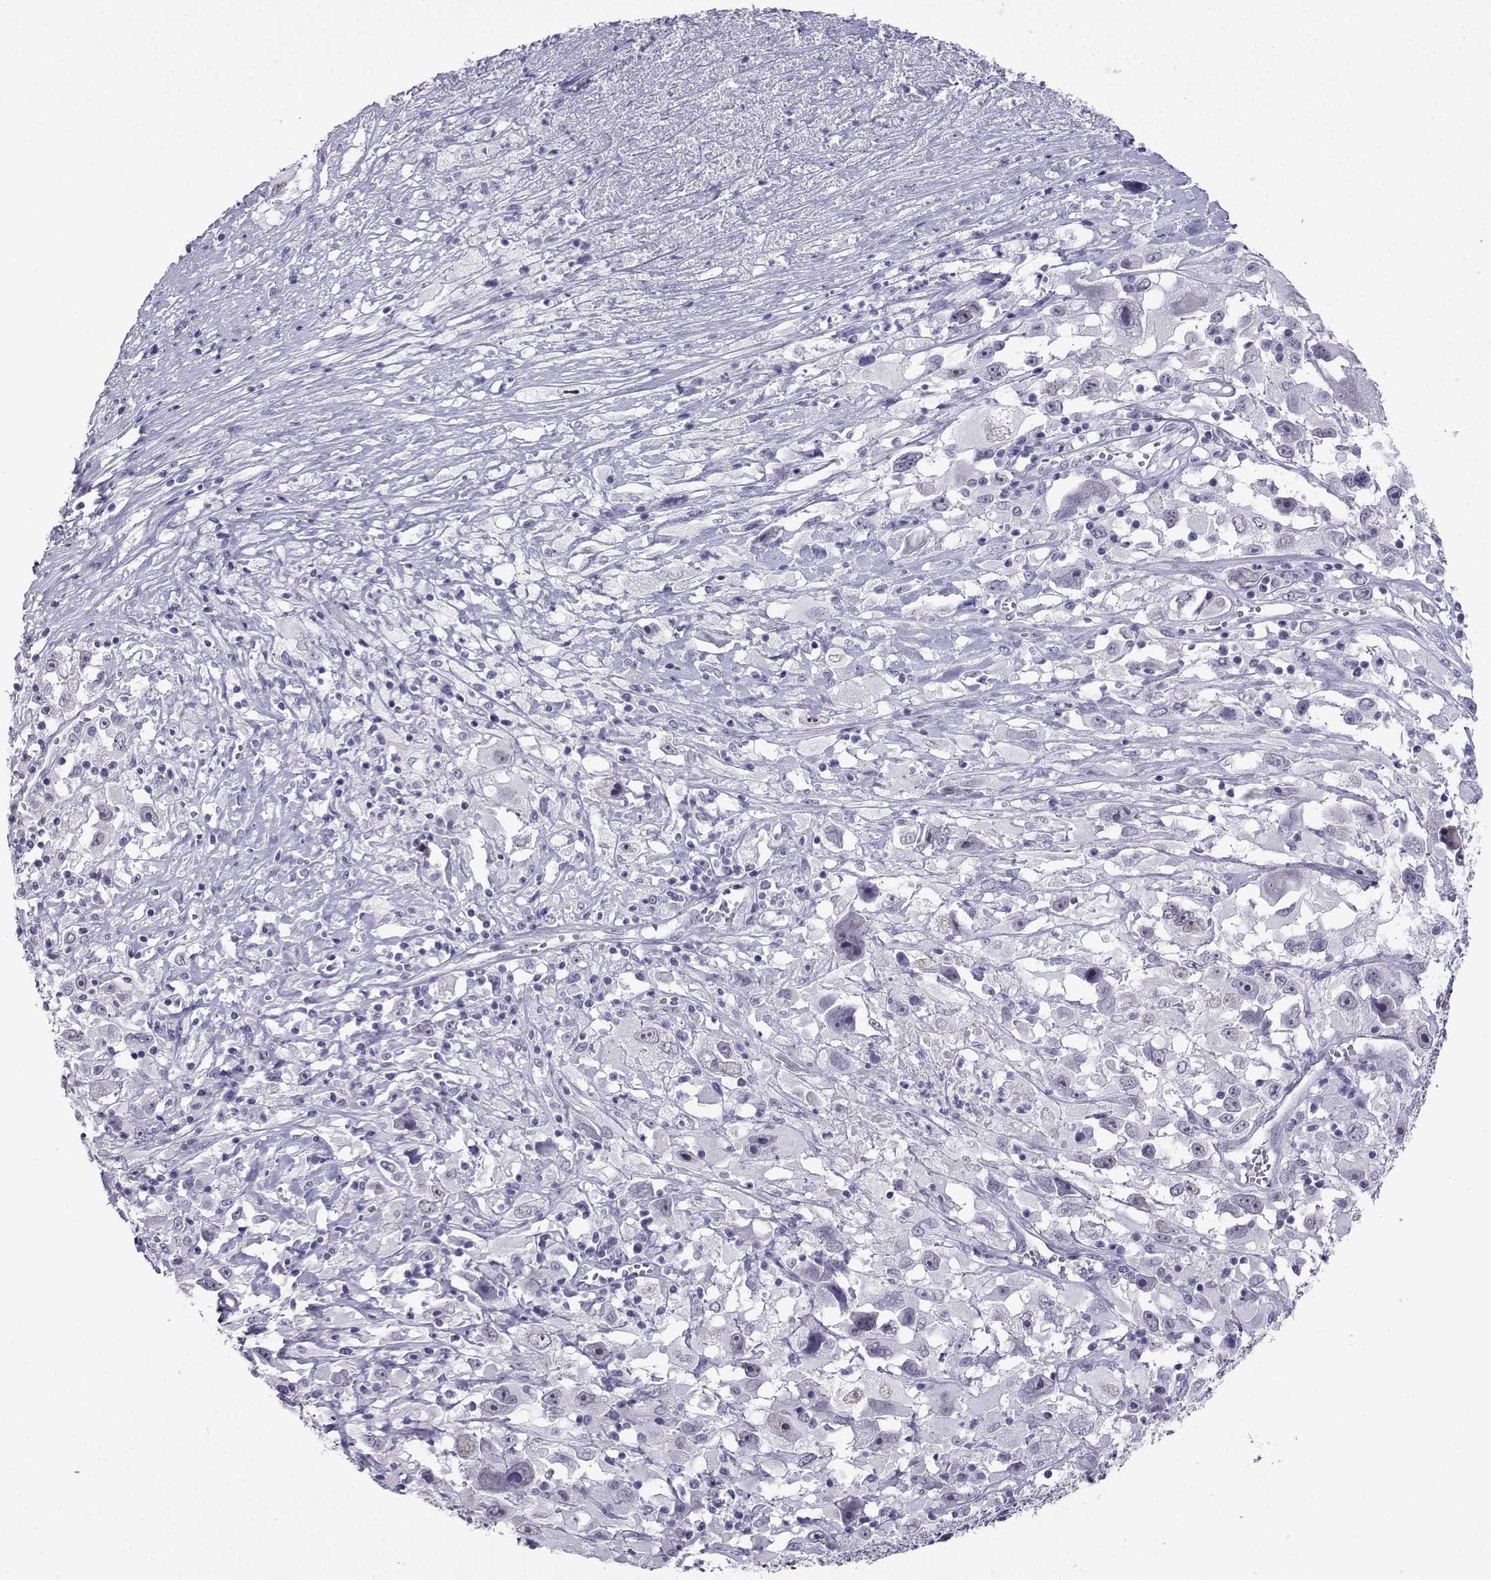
{"staining": {"intensity": "negative", "quantity": "none", "location": "none"}, "tissue": "melanoma", "cell_type": "Tumor cells", "image_type": "cancer", "snomed": [{"axis": "morphology", "description": "Malignant melanoma, Metastatic site"}, {"axis": "topography", "description": "Soft tissue"}], "caption": "Malignant melanoma (metastatic site) was stained to show a protein in brown. There is no significant expression in tumor cells.", "gene": "LORICRIN", "patient": {"sex": "male", "age": 50}}